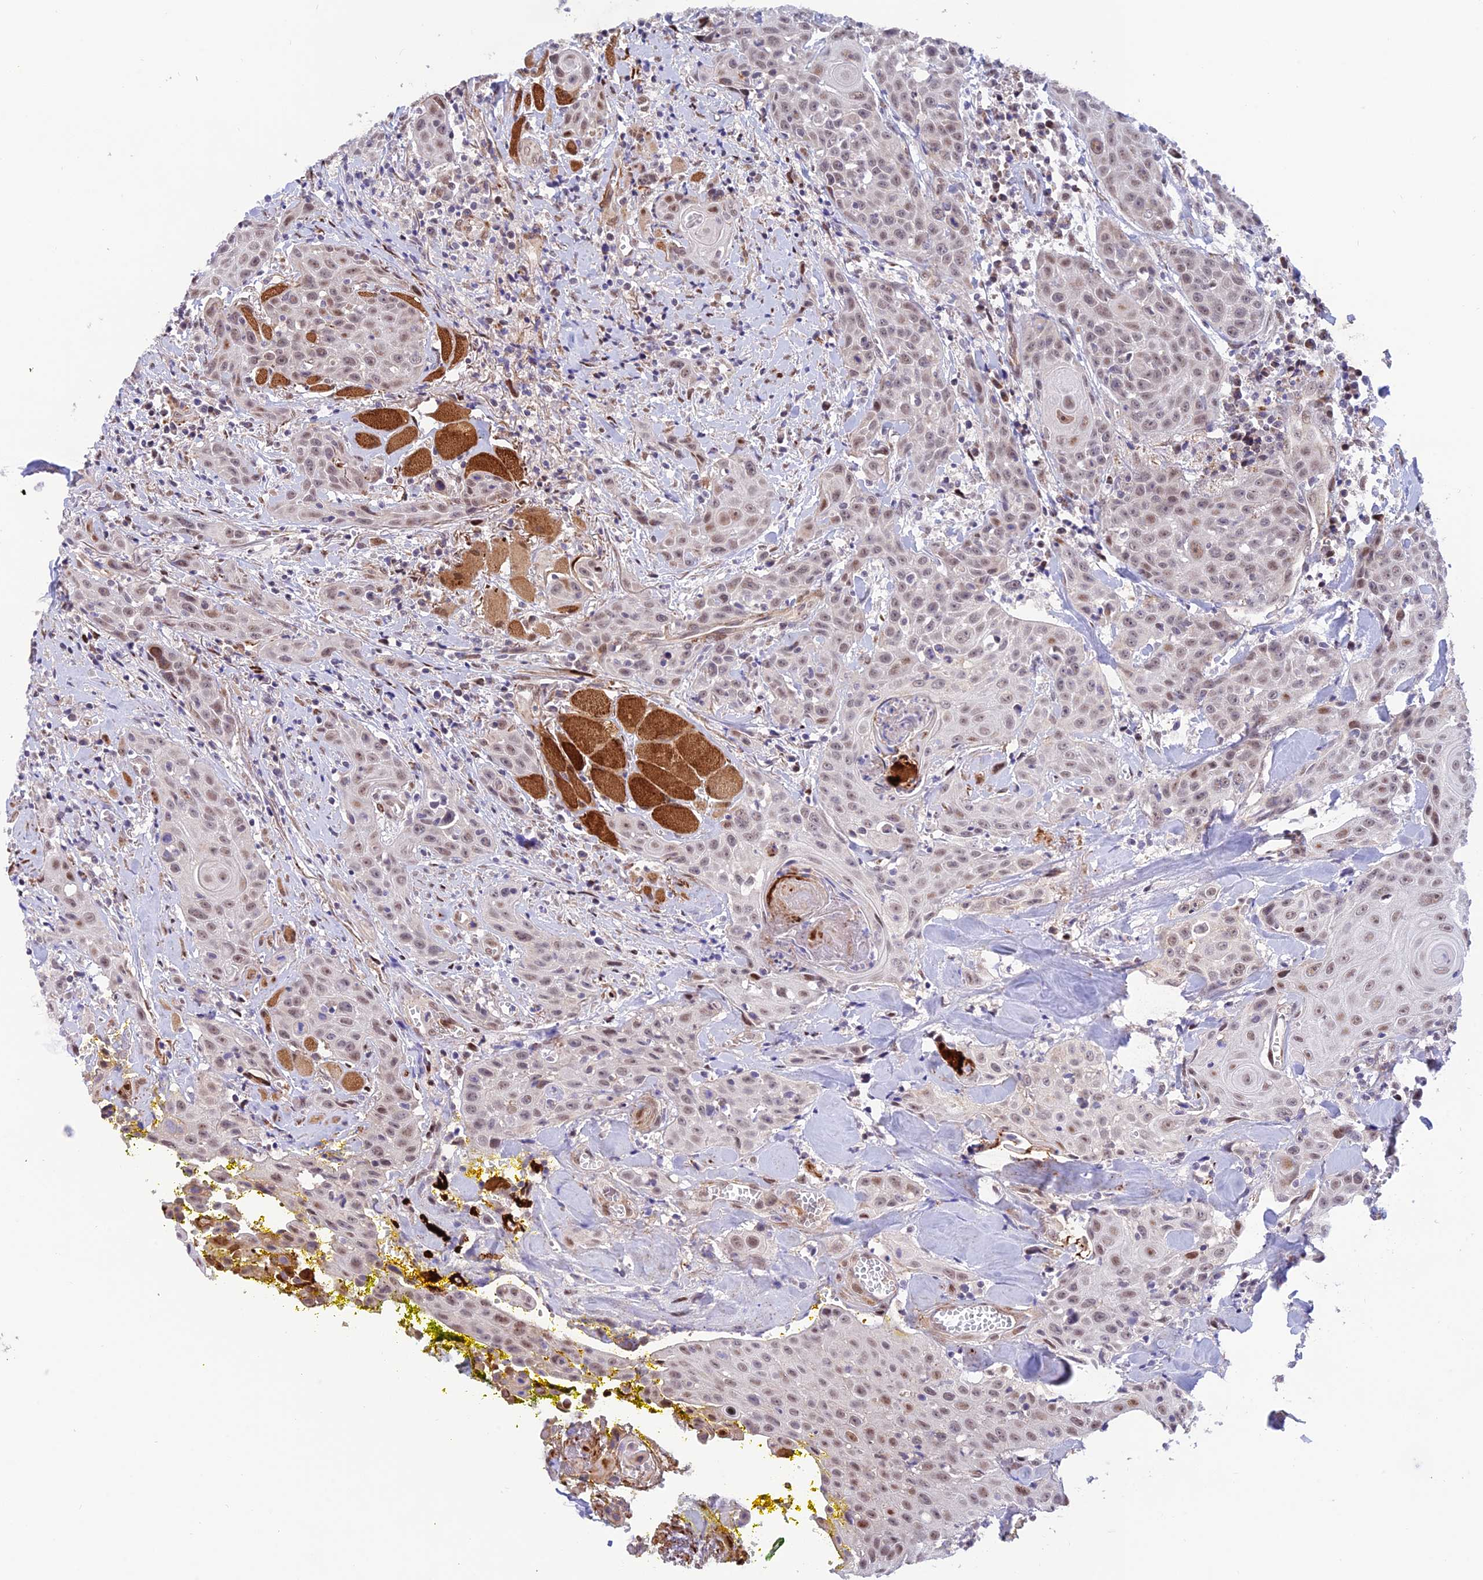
{"staining": {"intensity": "weak", "quantity": ">75%", "location": "nuclear"}, "tissue": "head and neck cancer", "cell_type": "Tumor cells", "image_type": "cancer", "snomed": [{"axis": "morphology", "description": "Squamous cell carcinoma, NOS"}, {"axis": "topography", "description": "Oral tissue"}, {"axis": "topography", "description": "Head-Neck"}], "caption": "Head and neck cancer stained for a protein displays weak nuclear positivity in tumor cells.", "gene": "WDR55", "patient": {"sex": "female", "age": 82}}